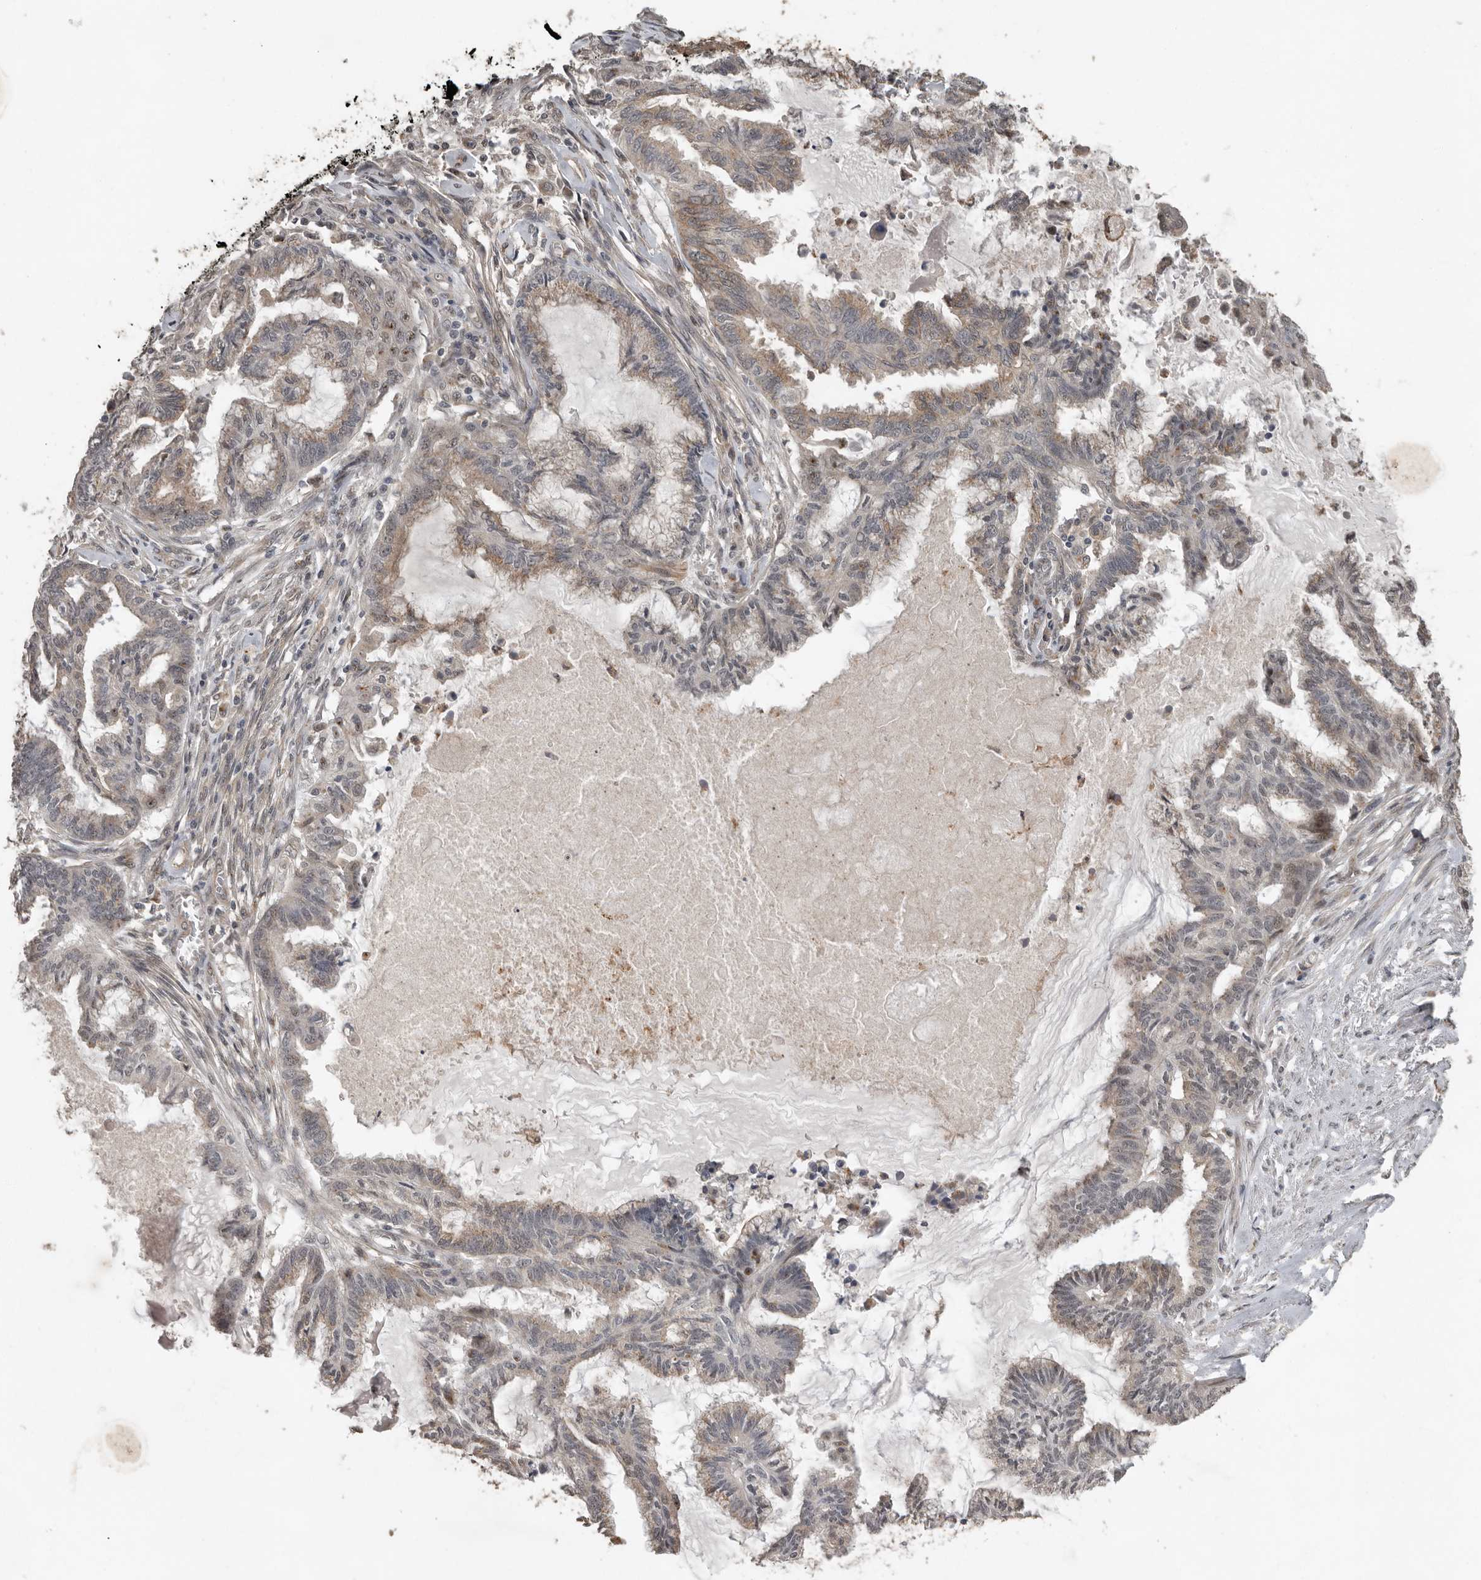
{"staining": {"intensity": "moderate", "quantity": "25%-75%", "location": "cytoplasmic/membranous"}, "tissue": "endometrial cancer", "cell_type": "Tumor cells", "image_type": "cancer", "snomed": [{"axis": "morphology", "description": "Adenocarcinoma, NOS"}, {"axis": "topography", "description": "Endometrium"}], "caption": "This image demonstrates adenocarcinoma (endometrial) stained with immunohistochemistry to label a protein in brown. The cytoplasmic/membranous of tumor cells show moderate positivity for the protein. Nuclei are counter-stained blue.", "gene": "CEP350", "patient": {"sex": "female", "age": 86}}